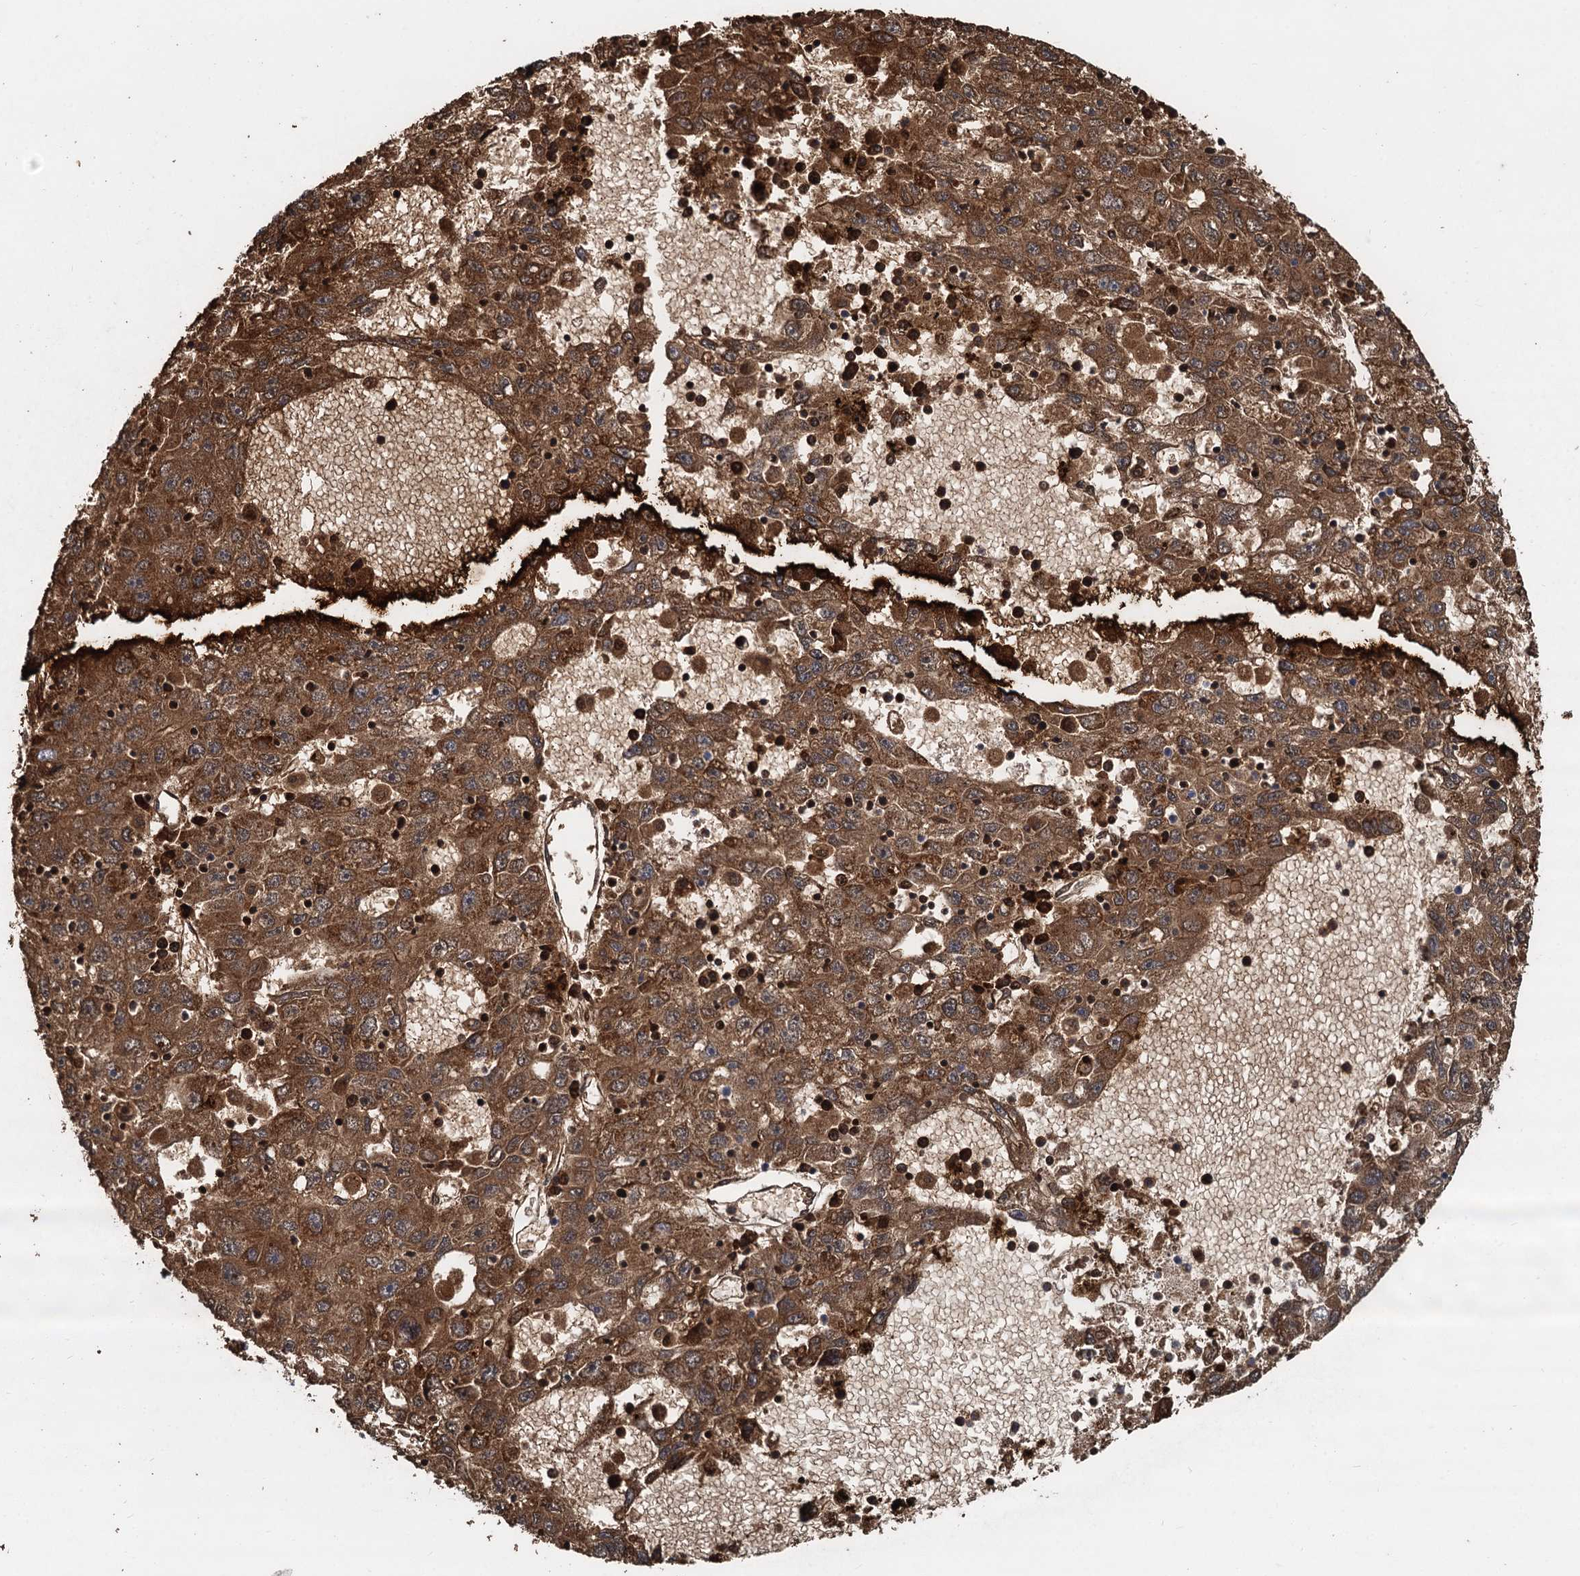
{"staining": {"intensity": "moderate", "quantity": ">75%", "location": "cytoplasmic/membranous"}, "tissue": "liver cancer", "cell_type": "Tumor cells", "image_type": "cancer", "snomed": [{"axis": "morphology", "description": "Carcinoma, Hepatocellular, NOS"}, {"axis": "topography", "description": "Liver"}], "caption": "IHC image of liver cancer (hepatocellular carcinoma) stained for a protein (brown), which exhibits medium levels of moderate cytoplasmic/membranous staining in about >75% of tumor cells.", "gene": "TCTN2", "patient": {"sex": "male", "age": 49}}